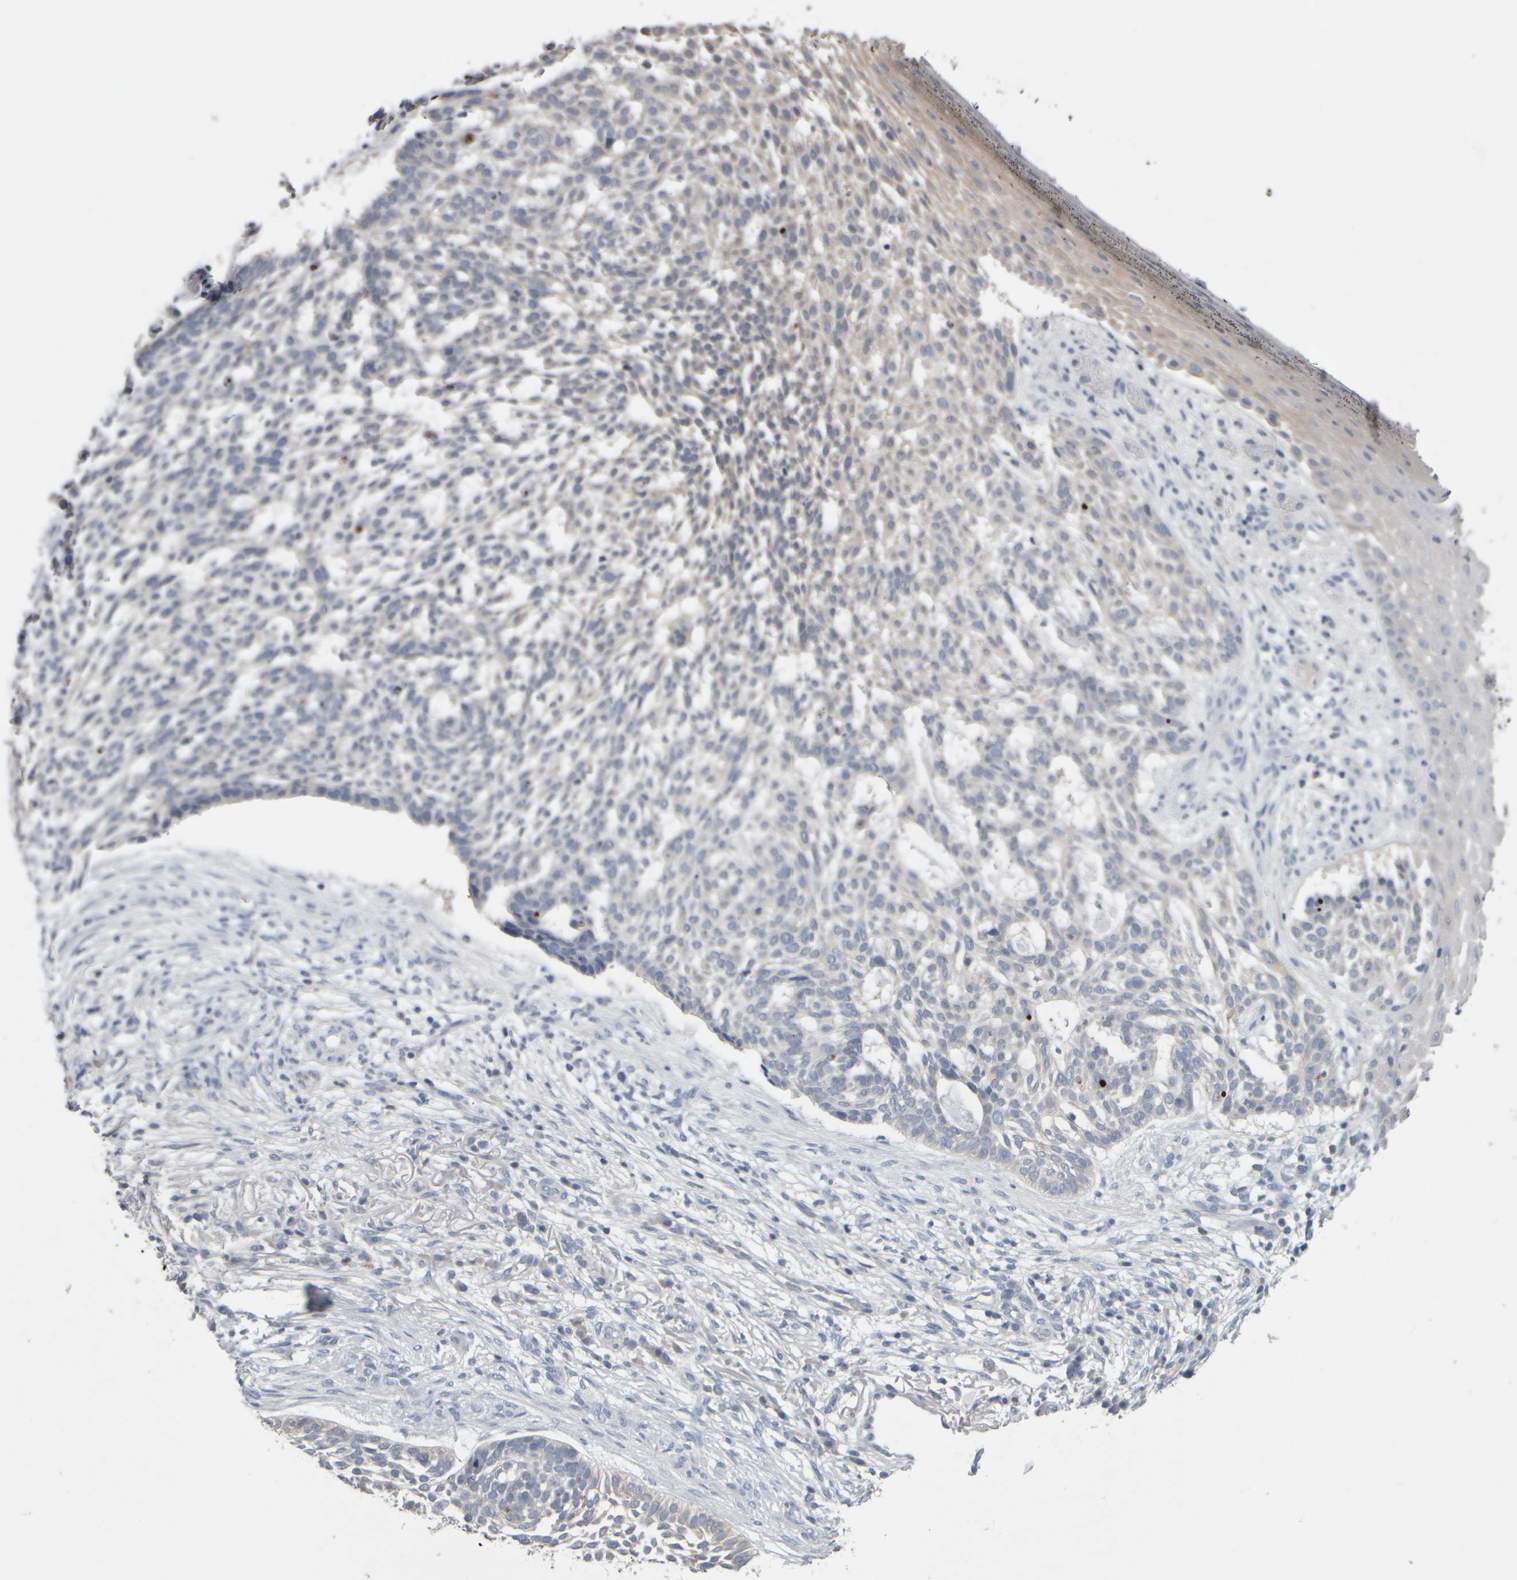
{"staining": {"intensity": "negative", "quantity": "none", "location": "none"}, "tissue": "skin cancer", "cell_type": "Tumor cells", "image_type": "cancer", "snomed": [{"axis": "morphology", "description": "Basal cell carcinoma"}, {"axis": "topography", "description": "Skin"}], "caption": "A micrograph of basal cell carcinoma (skin) stained for a protein demonstrates no brown staining in tumor cells. The staining is performed using DAB (3,3'-diaminobenzidine) brown chromogen with nuclei counter-stained in using hematoxylin.", "gene": "EPHX2", "patient": {"sex": "female", "age": 64}}